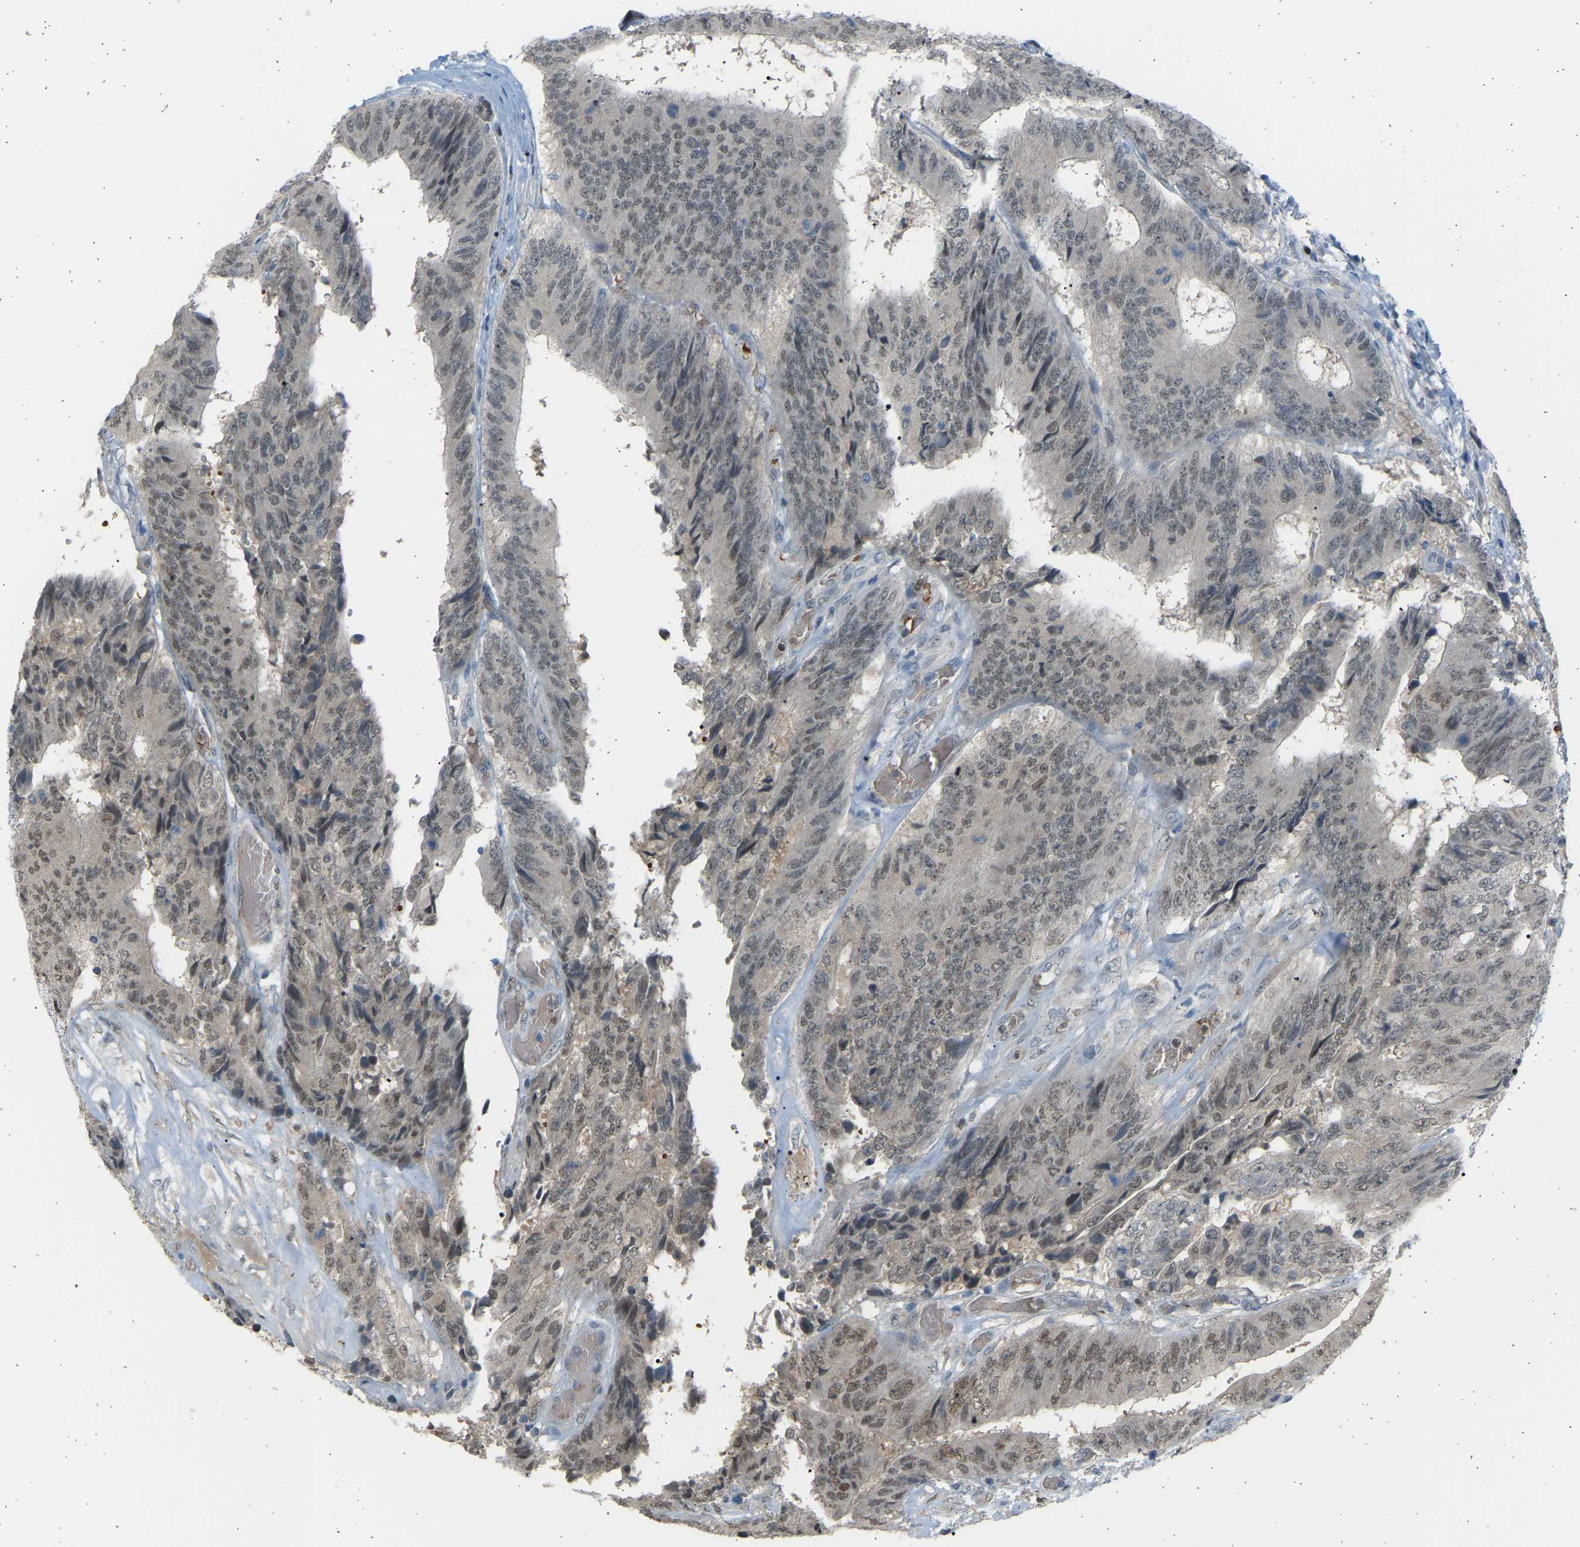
{"staining": {"intensity": "moderate", "quantity": ">75%", "location": "nuclear"}, "tissue": "colorectal cancer", "cell_type": "Tumor cells", "image_type": "cancer", "snomed": [{"axis": "morphology", "description": "Adenocarcinoma, NOS"}, {"axis": "topography", "description": "Rectum"}], "caption": "Moderate nuclear protein positivity is identified in about >75% of tumor cells in colorectal cancer (adenocarcinoma). Nuclei are stained in blue.", "gene": "BIRC2", "patient": {"sex": "male", "age": 72}}